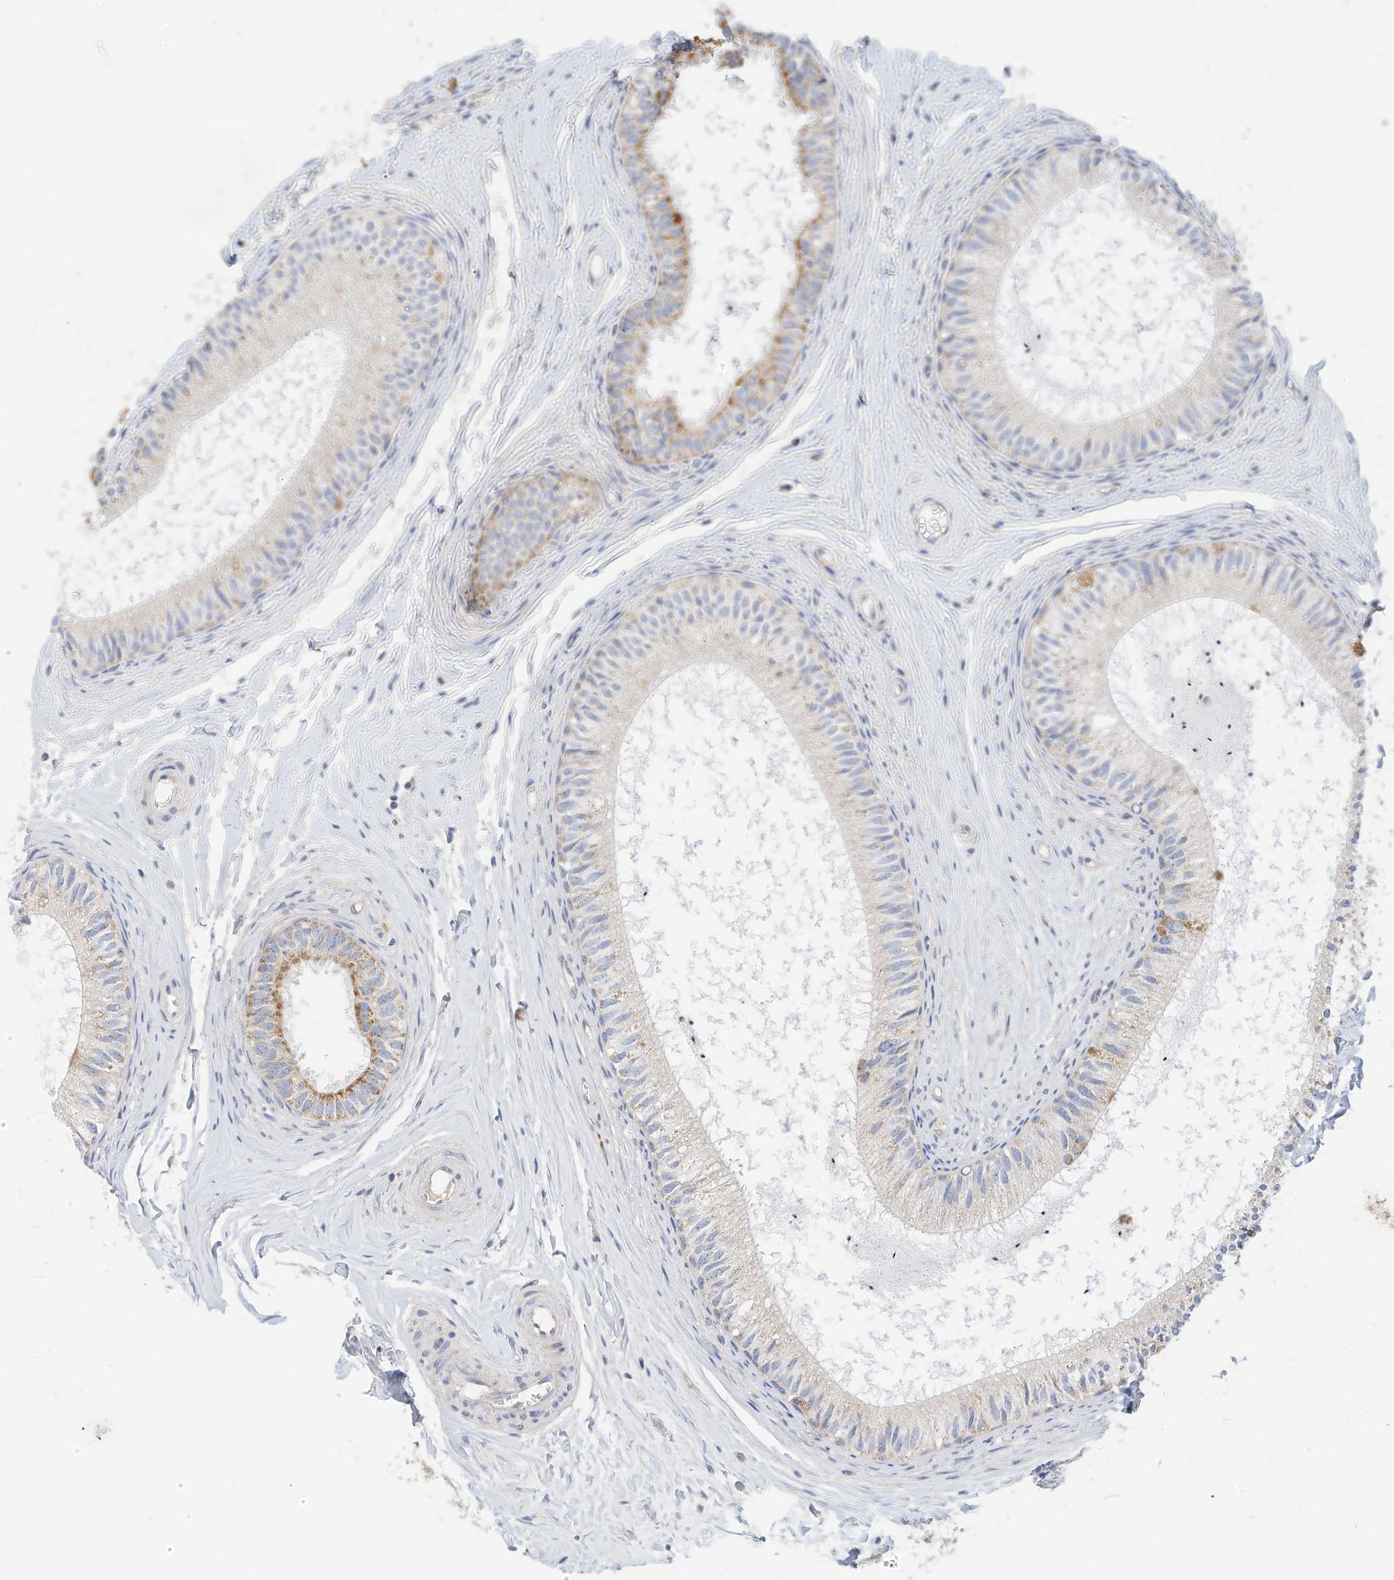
{"staining": {"intensity": "moderate", "quantity": "<25%", "location": "cytoplasmic/membranous"}, "tissue": "epididymis", "cell_type": "Glandular cells", "image_type": "normal", "snomed": [{"axis": "morphology", "description": "Normal tissue, NOS"}, {"axis": "topography", "description": "Epididymis"}], "caption": "Glandular cells demonstrate low levels of moderate cytoplasmic/membranous positivity in approximately <25% of cells in normal epididymis.", "gene": "RHOH", "patient": {"sex": "male", "age": 34}}